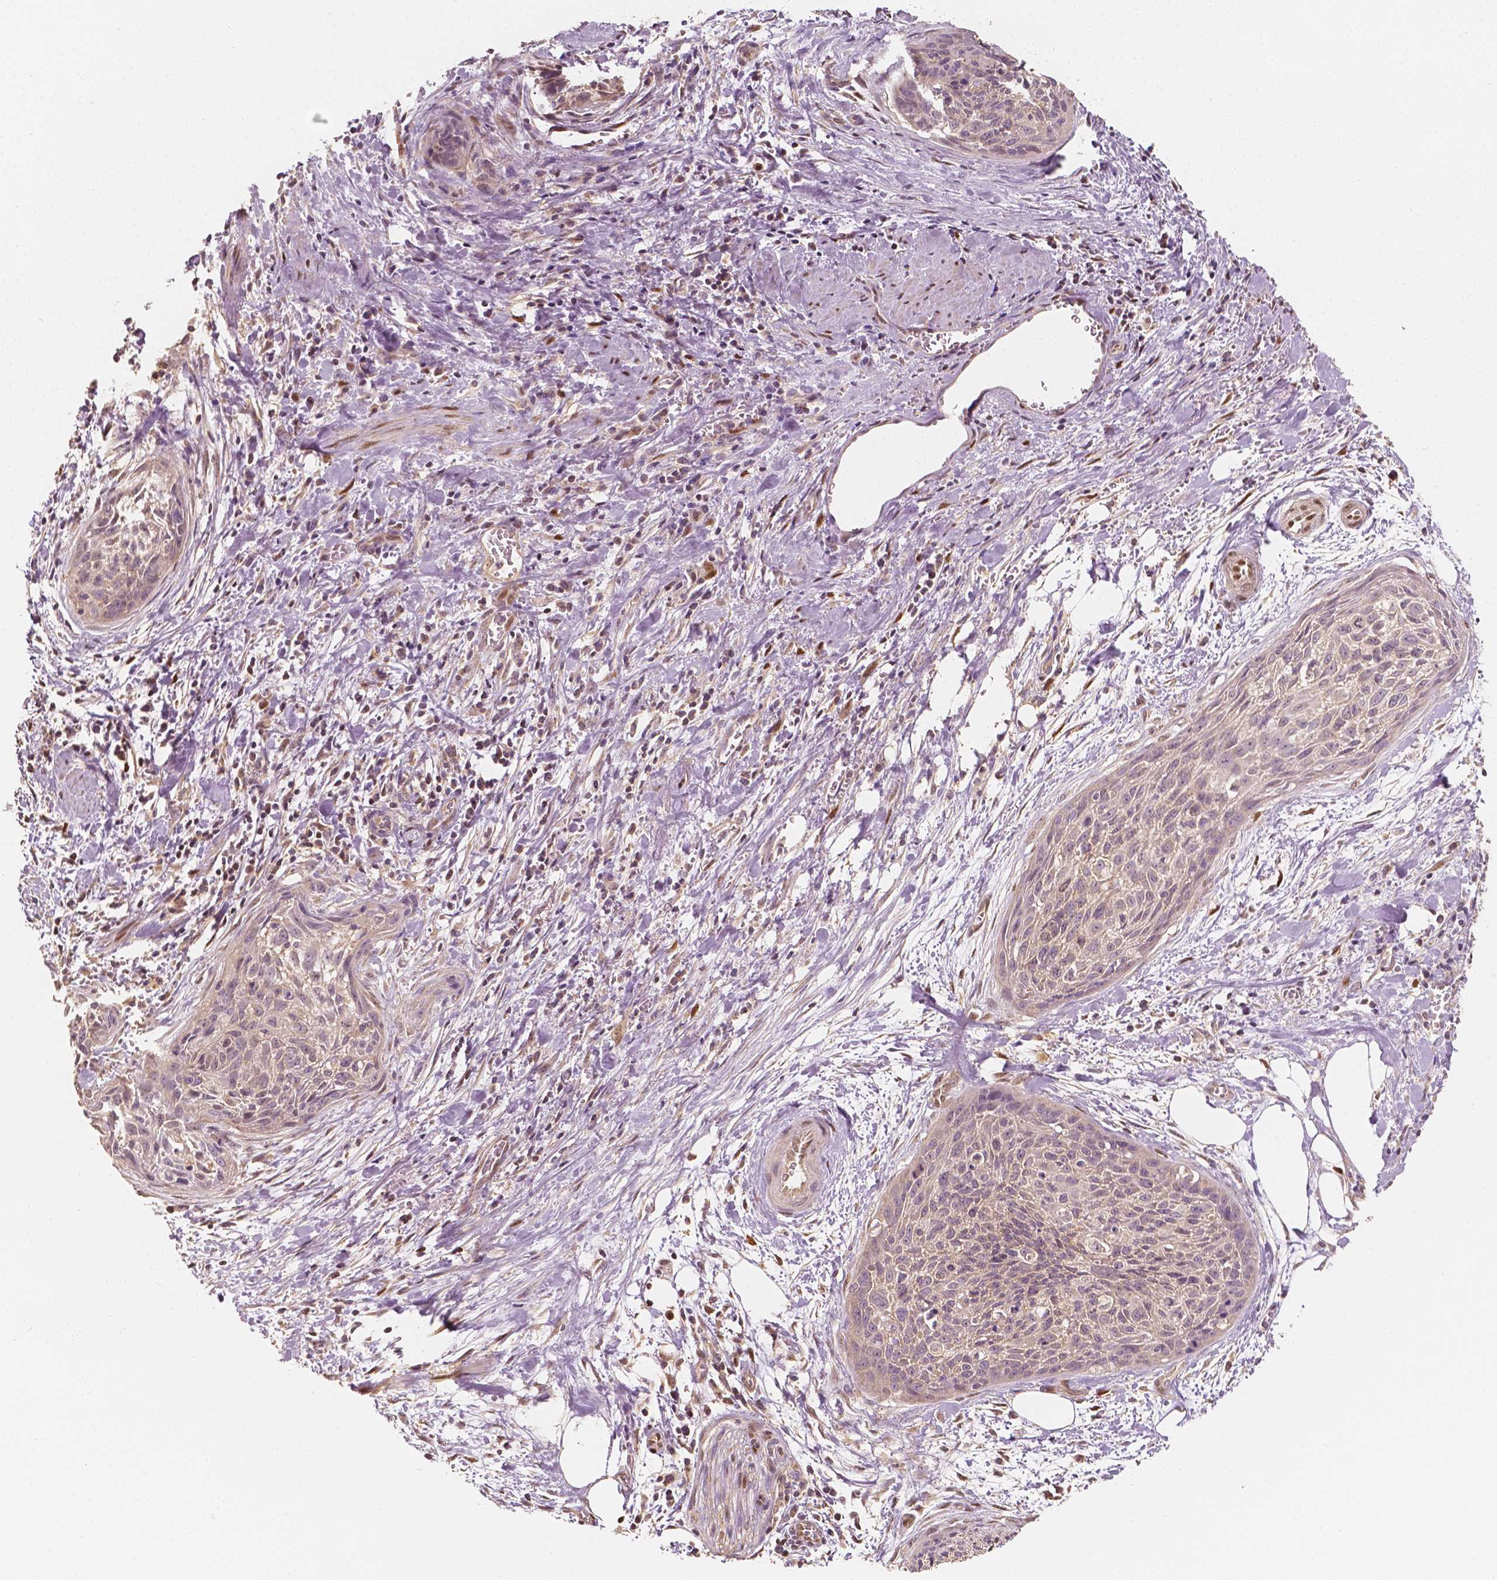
{"staining": {"intensity": "negative", "quantity": "none", "location": "none"}, "tissue": "cervical cancer", "cell_type": "Tumor cells", "image_type": "cancer", "snomed": [{"axis": "morphology", "description": "Squamous cell carcinoma, NOS"}, {"axis": "topography", "description": "Cervix"}], "caption": "Human cervical cancer stained for a protein using immunohistochemistry (IHC) demonstrates no expression in tumor cells.", "gene": "TBC1D17", "patient": {"sex": "female", "age": 55}}